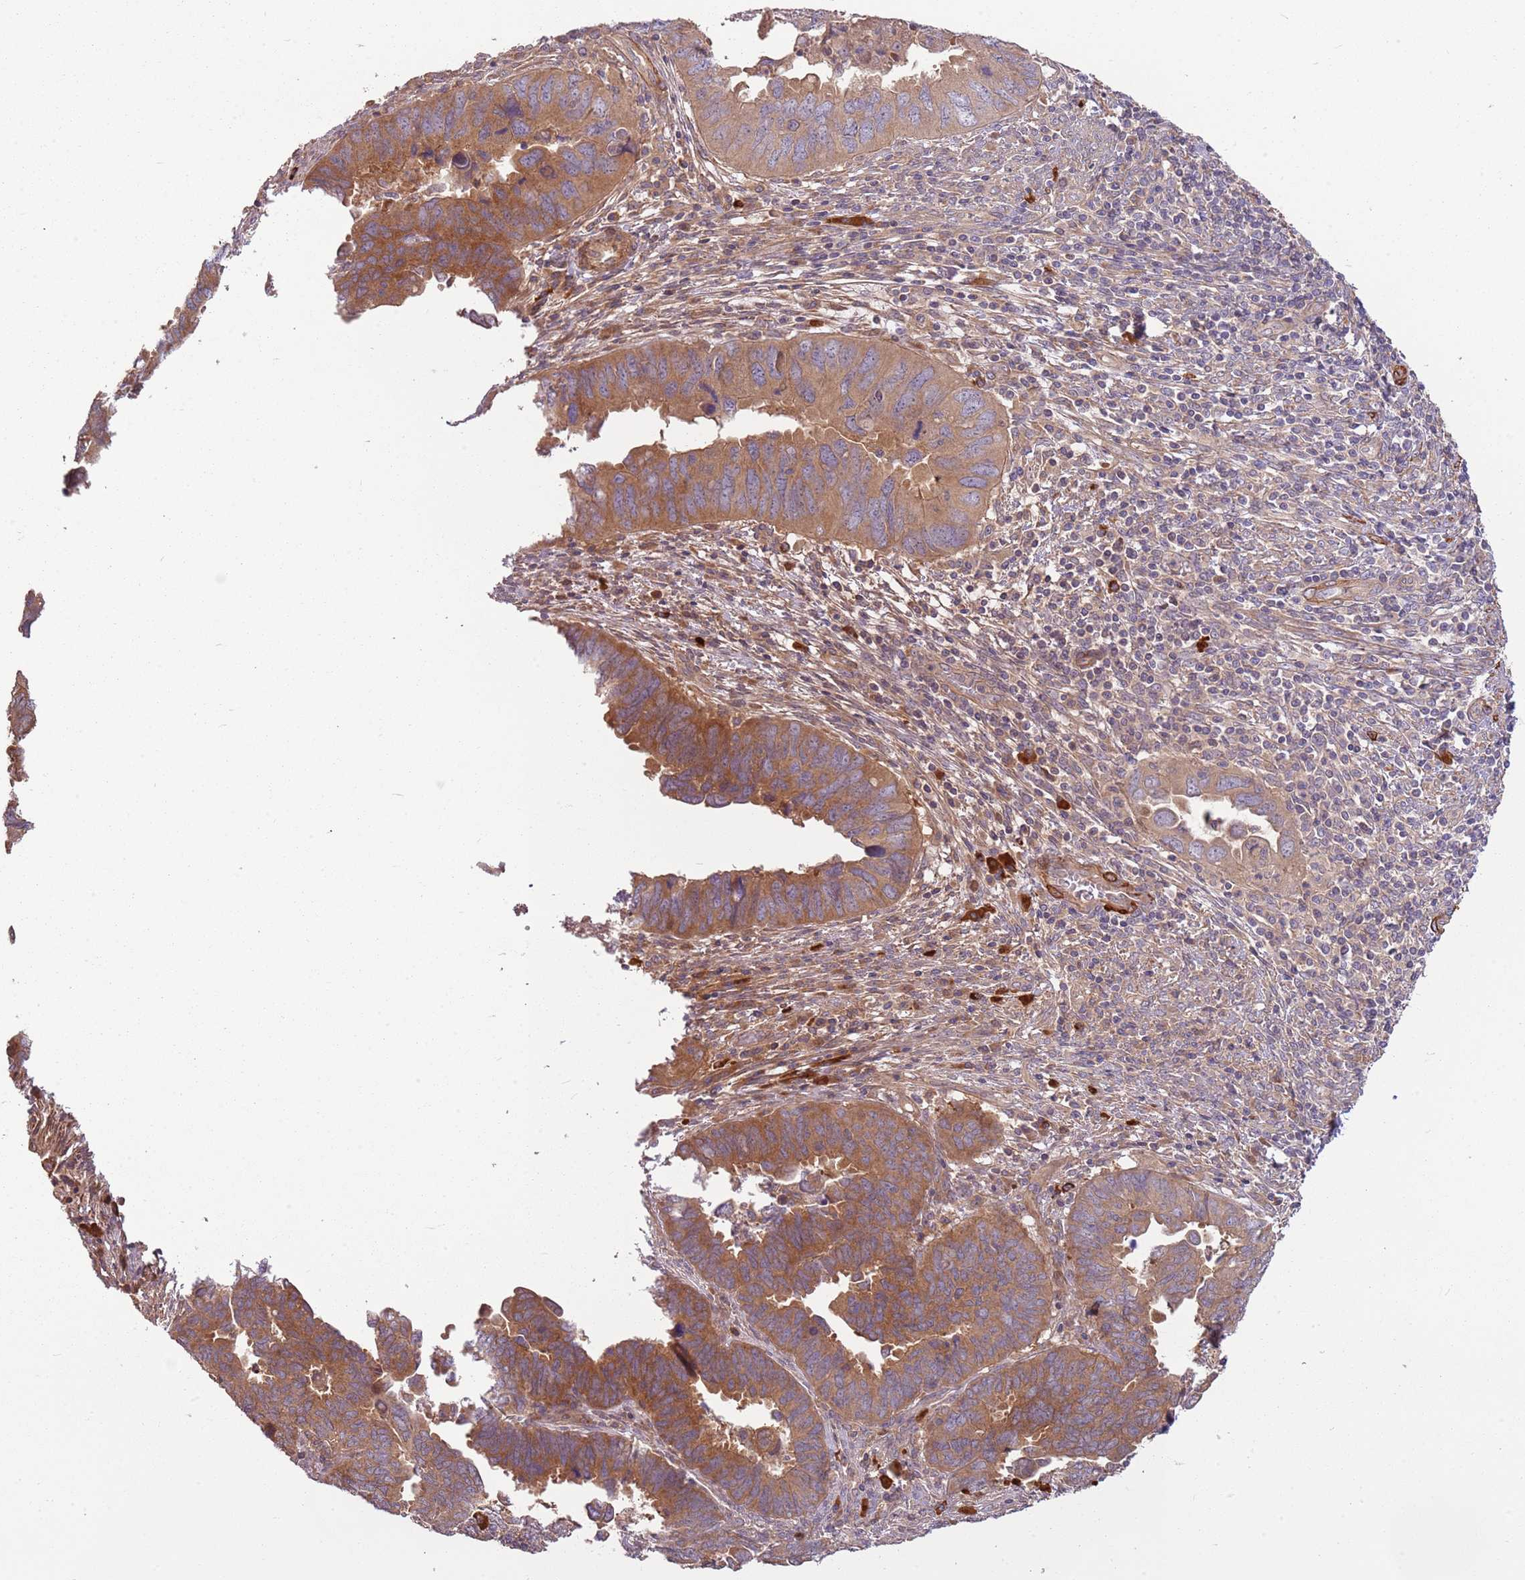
{"staining": {"intensity": "strong", "quantity": ">75%", "location": "cytoplasmic/membranous"}, "tissue": "endometrial cancer", "cell_type": "Tumor cells", "image_type": "cancer", "snomed": [{"axis": "morphology", "description": "Adenocarcinoma, NOS"}, {"axis": "topography", "description": "Endometrium"}], "caption": "Protein positivity by immunohistochemistry displays strong cytoplasmic/membranous expression in approximately >75% of tumor cells in adenocarcinoma (endometrial). The staining is performed using DAB (3,3'-diaminobenzidine) brown chromogen to label protein expression. The nuclei are counter-stained blue using hematoxylin.", "gene": "RNF128", "patient": {"sex": "female", "age": 79}}